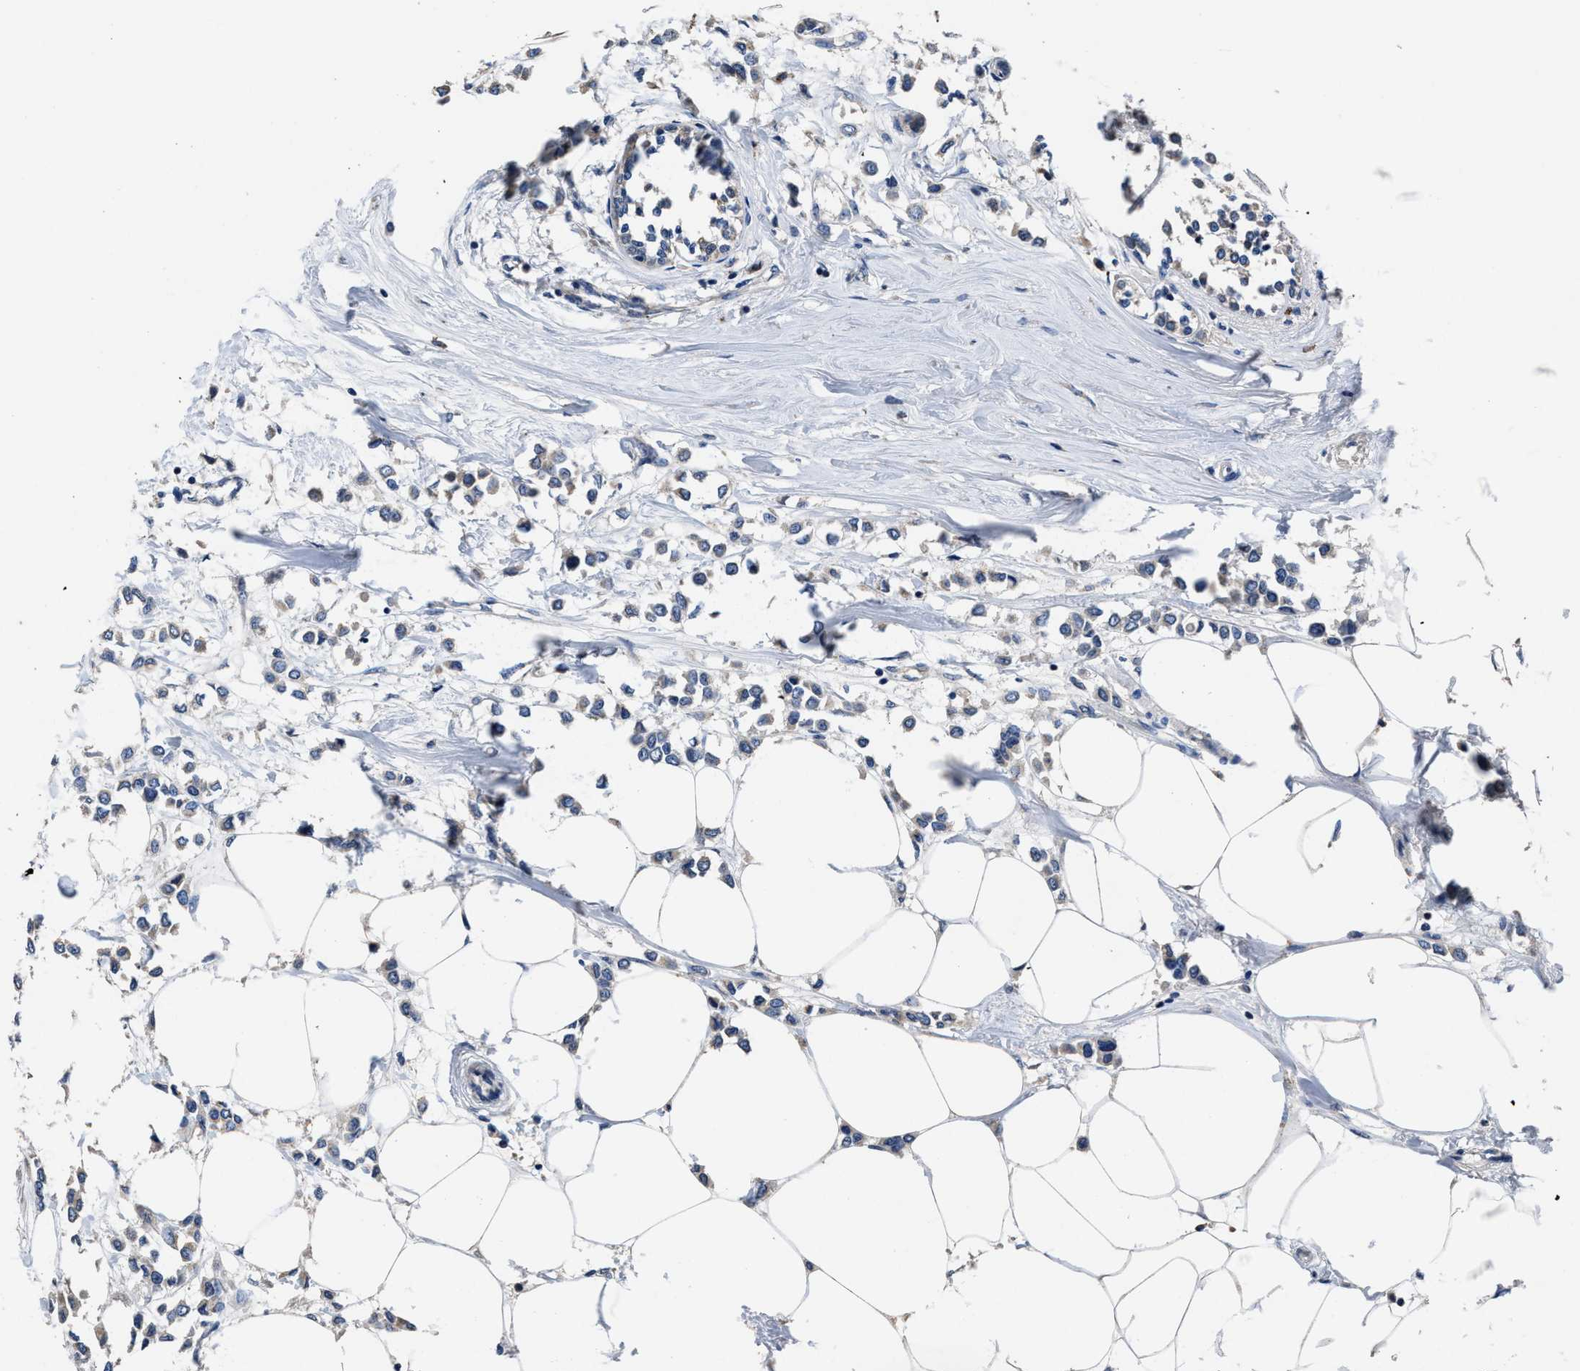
{"staining": {"intensity": "negative", "quantity": "none", "location": "none"}, "tissue": "breast cancer", "cell_type": "Tumor cells", "image_type": "cancer", "snomed": [{"axis": "morphology", "description": "Lobular carcinoma"}, {"axis": "topography", "description": "Breast"}], "caption": "The immunohistochemistry (IHC) micrograph has no significant staining in tumor cells of breast cancer (lobular carcinoma) tissue. Brightfield microscopy of immunohistochemistry (IHC) stained with DAB (brown) and hematoxylin (blue), captured at high magnification.", "gene": "UBR4", "patient": {"sex": "female", "age": 51}}